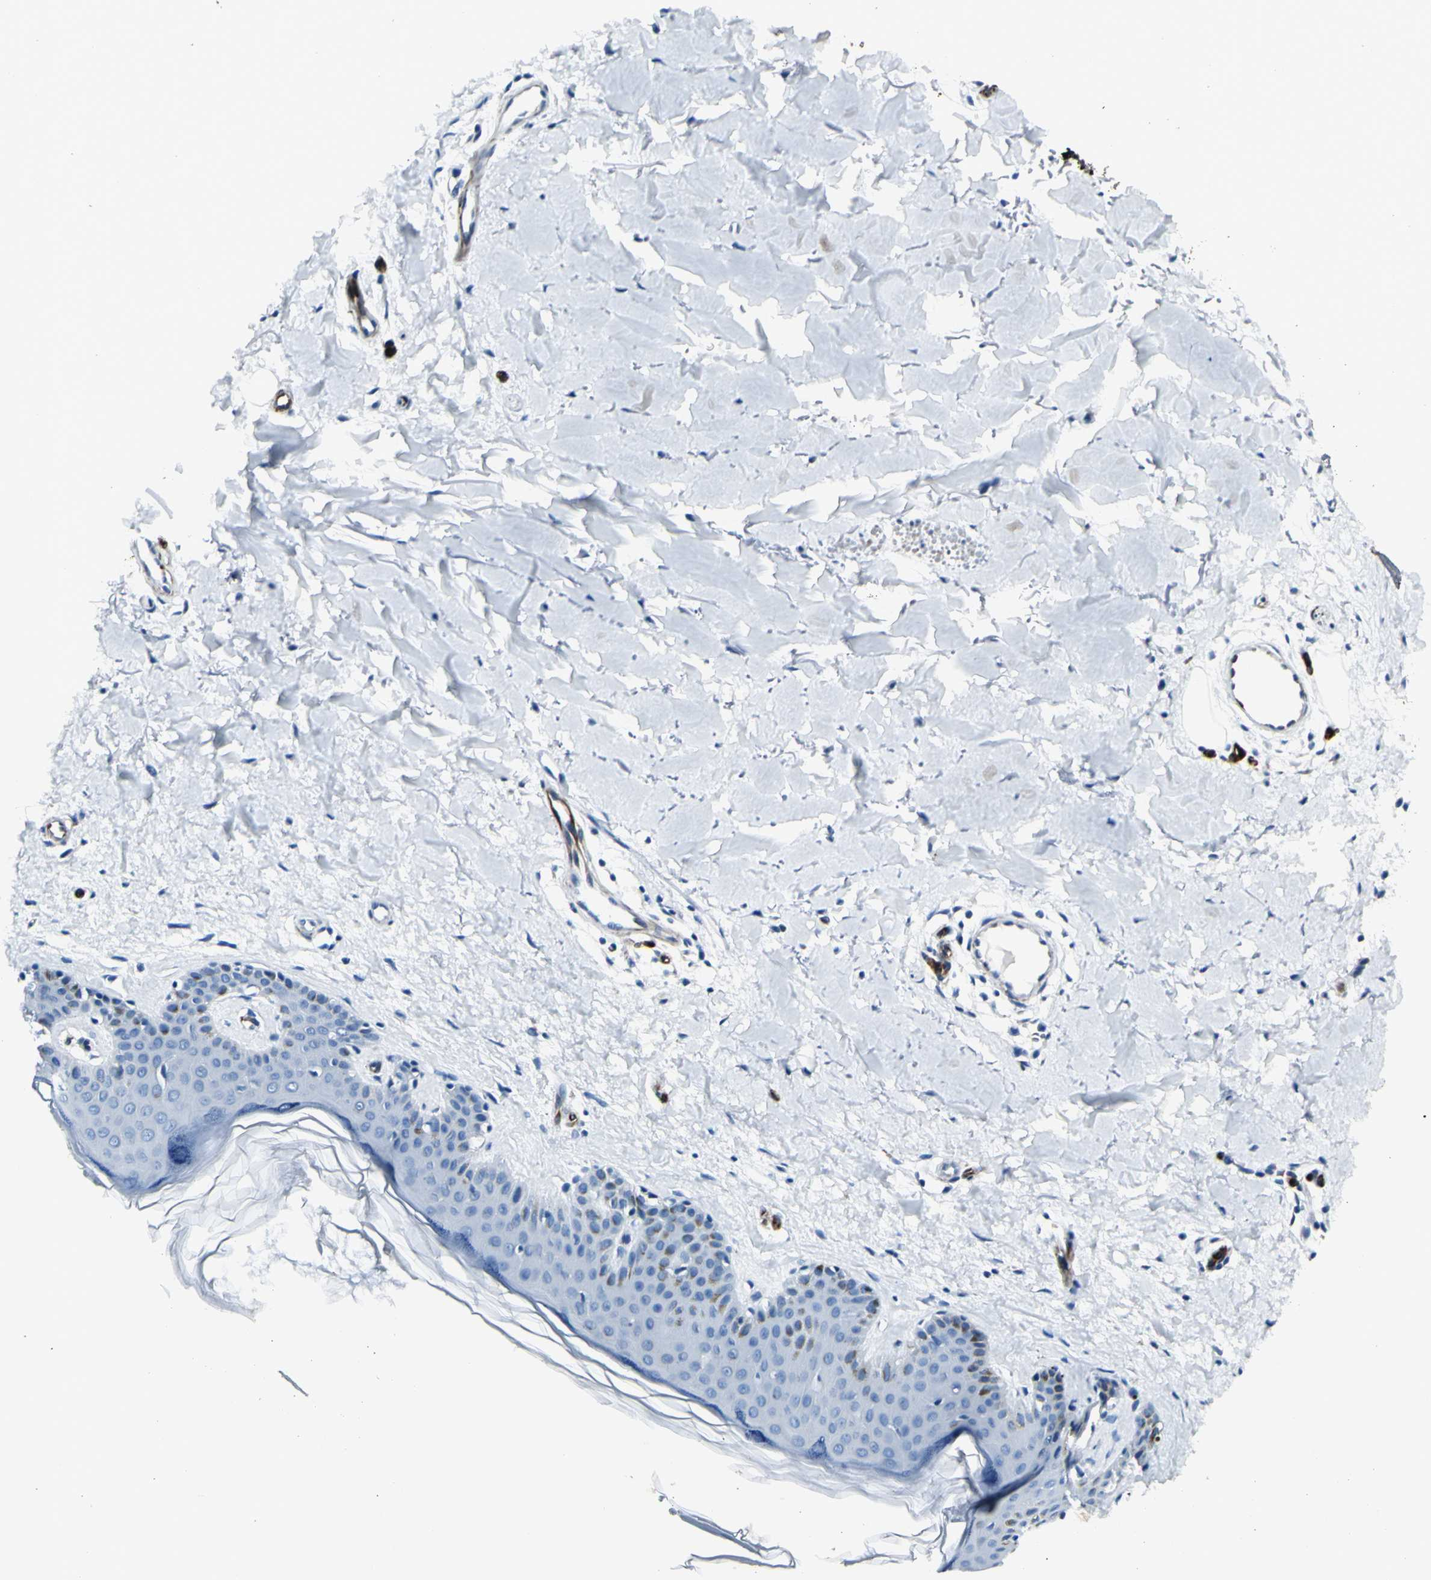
{"staining": {"intensity": "negative", "quantity": "none", "location": "none"}, "tissue": "skin", "cell_type": "Fibroblasts", "image_type": "normal", "snomed": [{"axis": "morphology", "description": "Normal tissue, NOS"}, {"axis": "topography", "description": "Skin"}], "caption": "There is no significant staining in fibroblasts of skin. (Immunohistochemistry (ihc), brightfield microscopy, high magnification).", "gene": "PTH2R", "patient": {"sex": "male", "age": 67}}